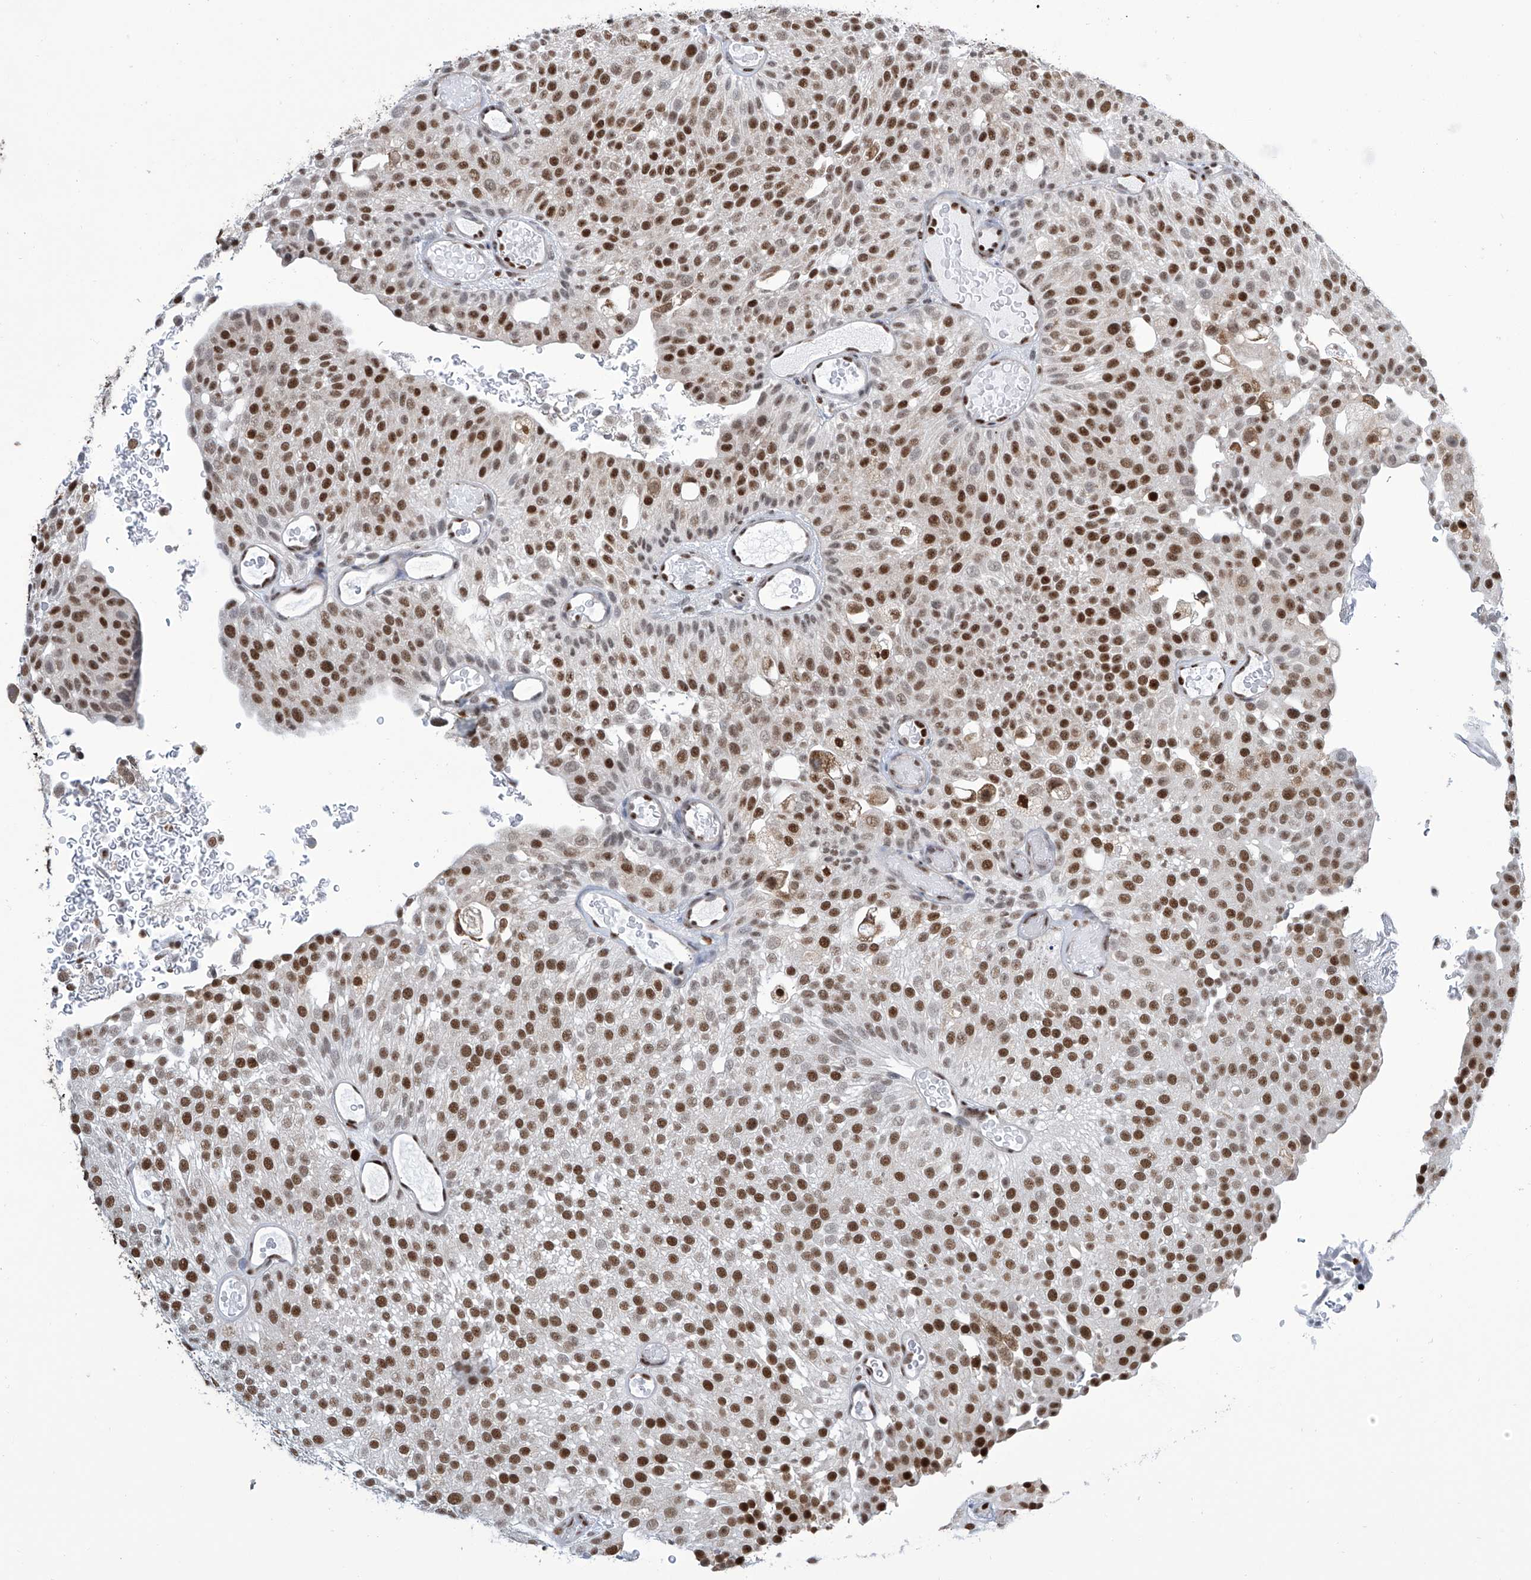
{"staining": {"intensity": "strong", "quantity": ">75%", "location": "nuclear"}, "tissue": "urothelial cancer", "cell_type": "Tumor cells", "image_type": "cancer", "snomed": [{"axis": "morphology", "description": "Urothelial carcinoma, Low grade"}, {"axis": "topography", "description": "Urinary bladder"}], "caption": "IHC photomicrograph of human low-grade urothelial carcinoma stained for a protein (brown), which displays high levels of strong nuclear staining in about >75% of tumor cells.", "gene": "SREBF2", "patient": {"sex": "male", "age": 78}}